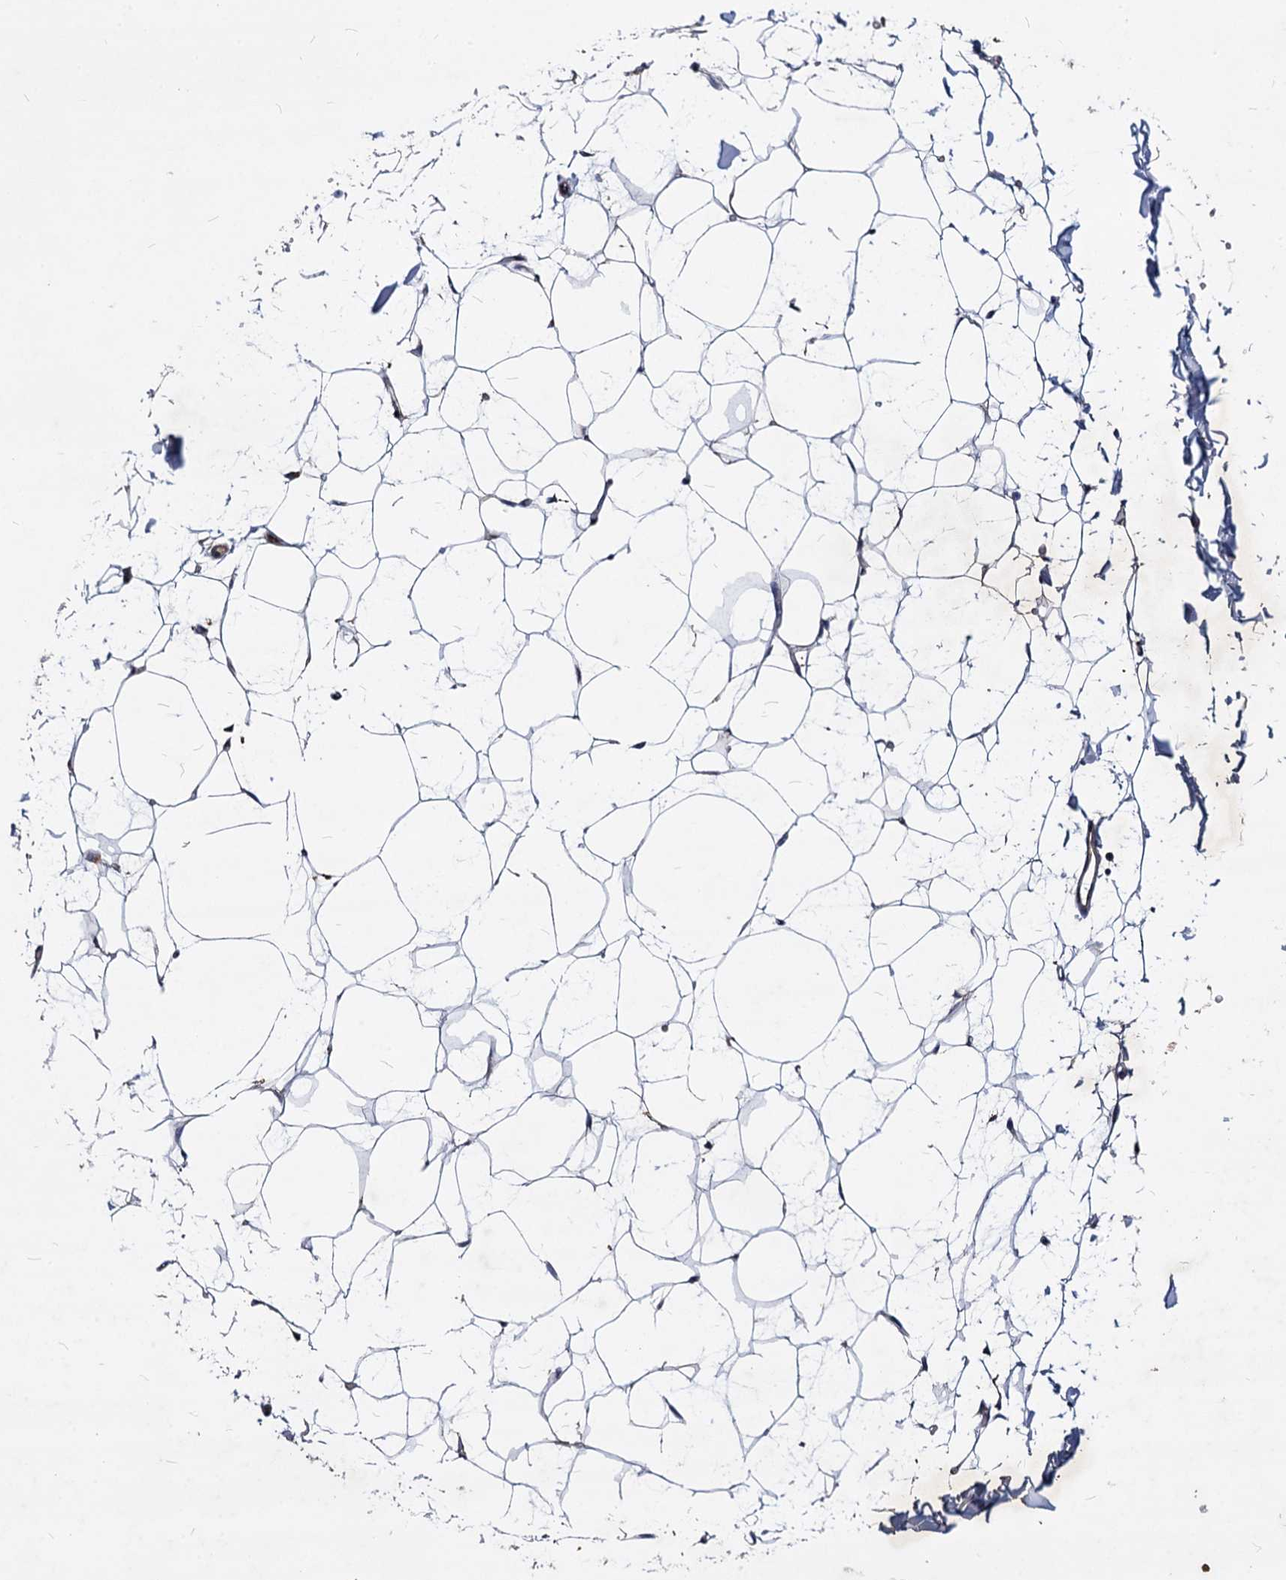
{"staining": {"intensity": "negative", "quantity": "none", "location": "none"}, "tissue": "adipose tissue", "cell_type": "Adipocytes", "image_type": "normal", "snomed": [{"axis": "morphology", "description": "Normal tissue, NOS"}, {"axis": "topography", "description": "Breast"}], "caption": "This is an immunohistochemistry (IHC) micrograph of unremarkable human adipose tissue. There is no positivity in adipocytes.", "gene": "C11orf86", "patient": {"sex": "female", "age": 23}}